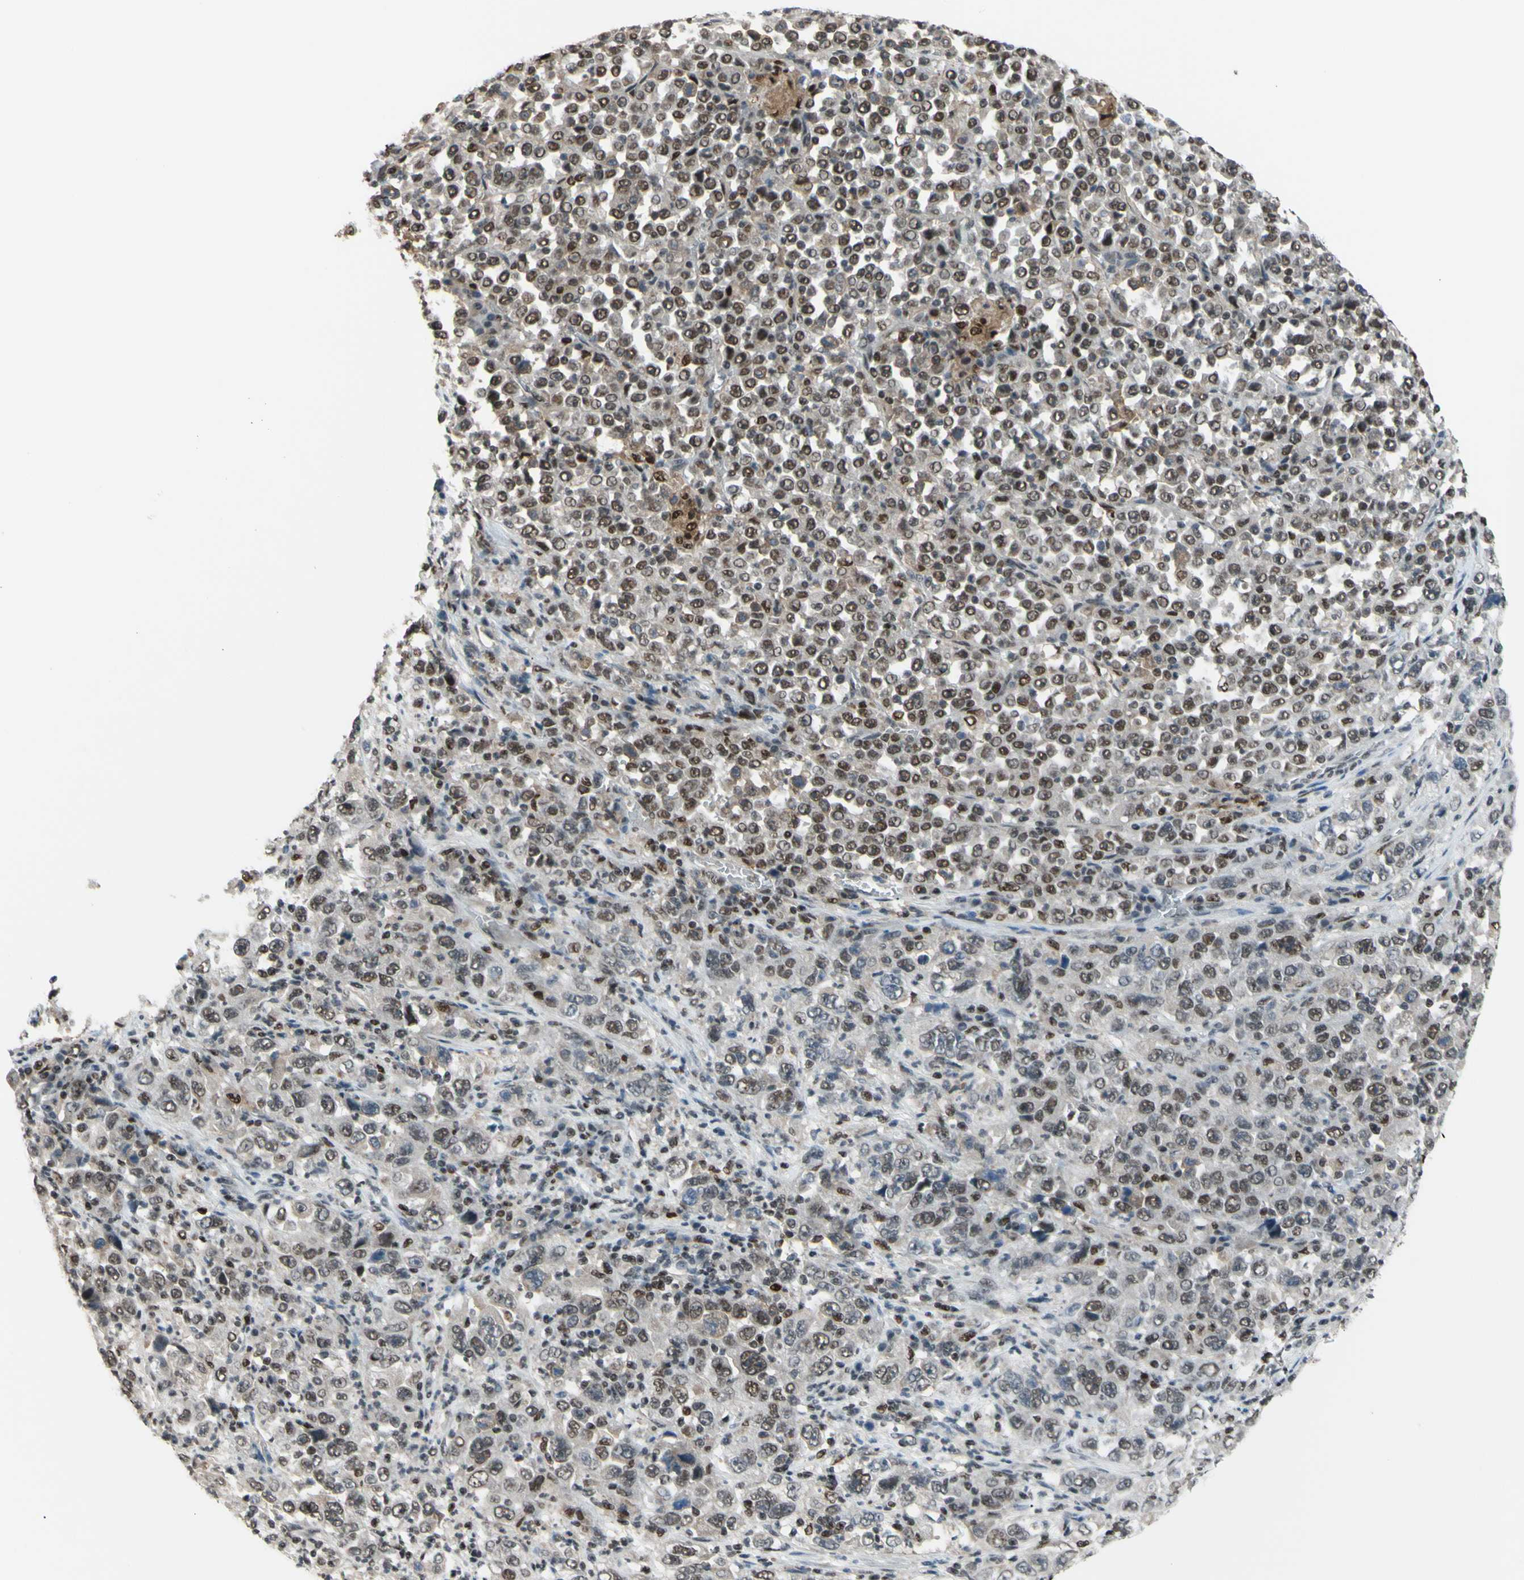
{"staining": {"intensity": "moderate", "quantity": ">75%", "location": "cytoplasmic/membranous,nuclear"}, "tissue": "stomach cancer", "cell_type": "Tumor cells", "image_type": "cancer", "snomed": [{"axis": "morphology", "description": "Normal tissue, NOS"}, {"axis": "morphology", "description": "Adenocarcinoma, NOS"}, {"axis": "topography", "description": "Stomach, upper"}, {"axis": "topography", "description": "Stomach"}], "caption": "Immunohistochemistry (IHC) of human adenocarcinoma (stomach) demonstrates medium levels of moderate cytoplasmic/membranous and nuclear positivity in about >75% of tumor cells.", "gene": "FKBP5", "patient": {"sex": "male", "age": 59}}